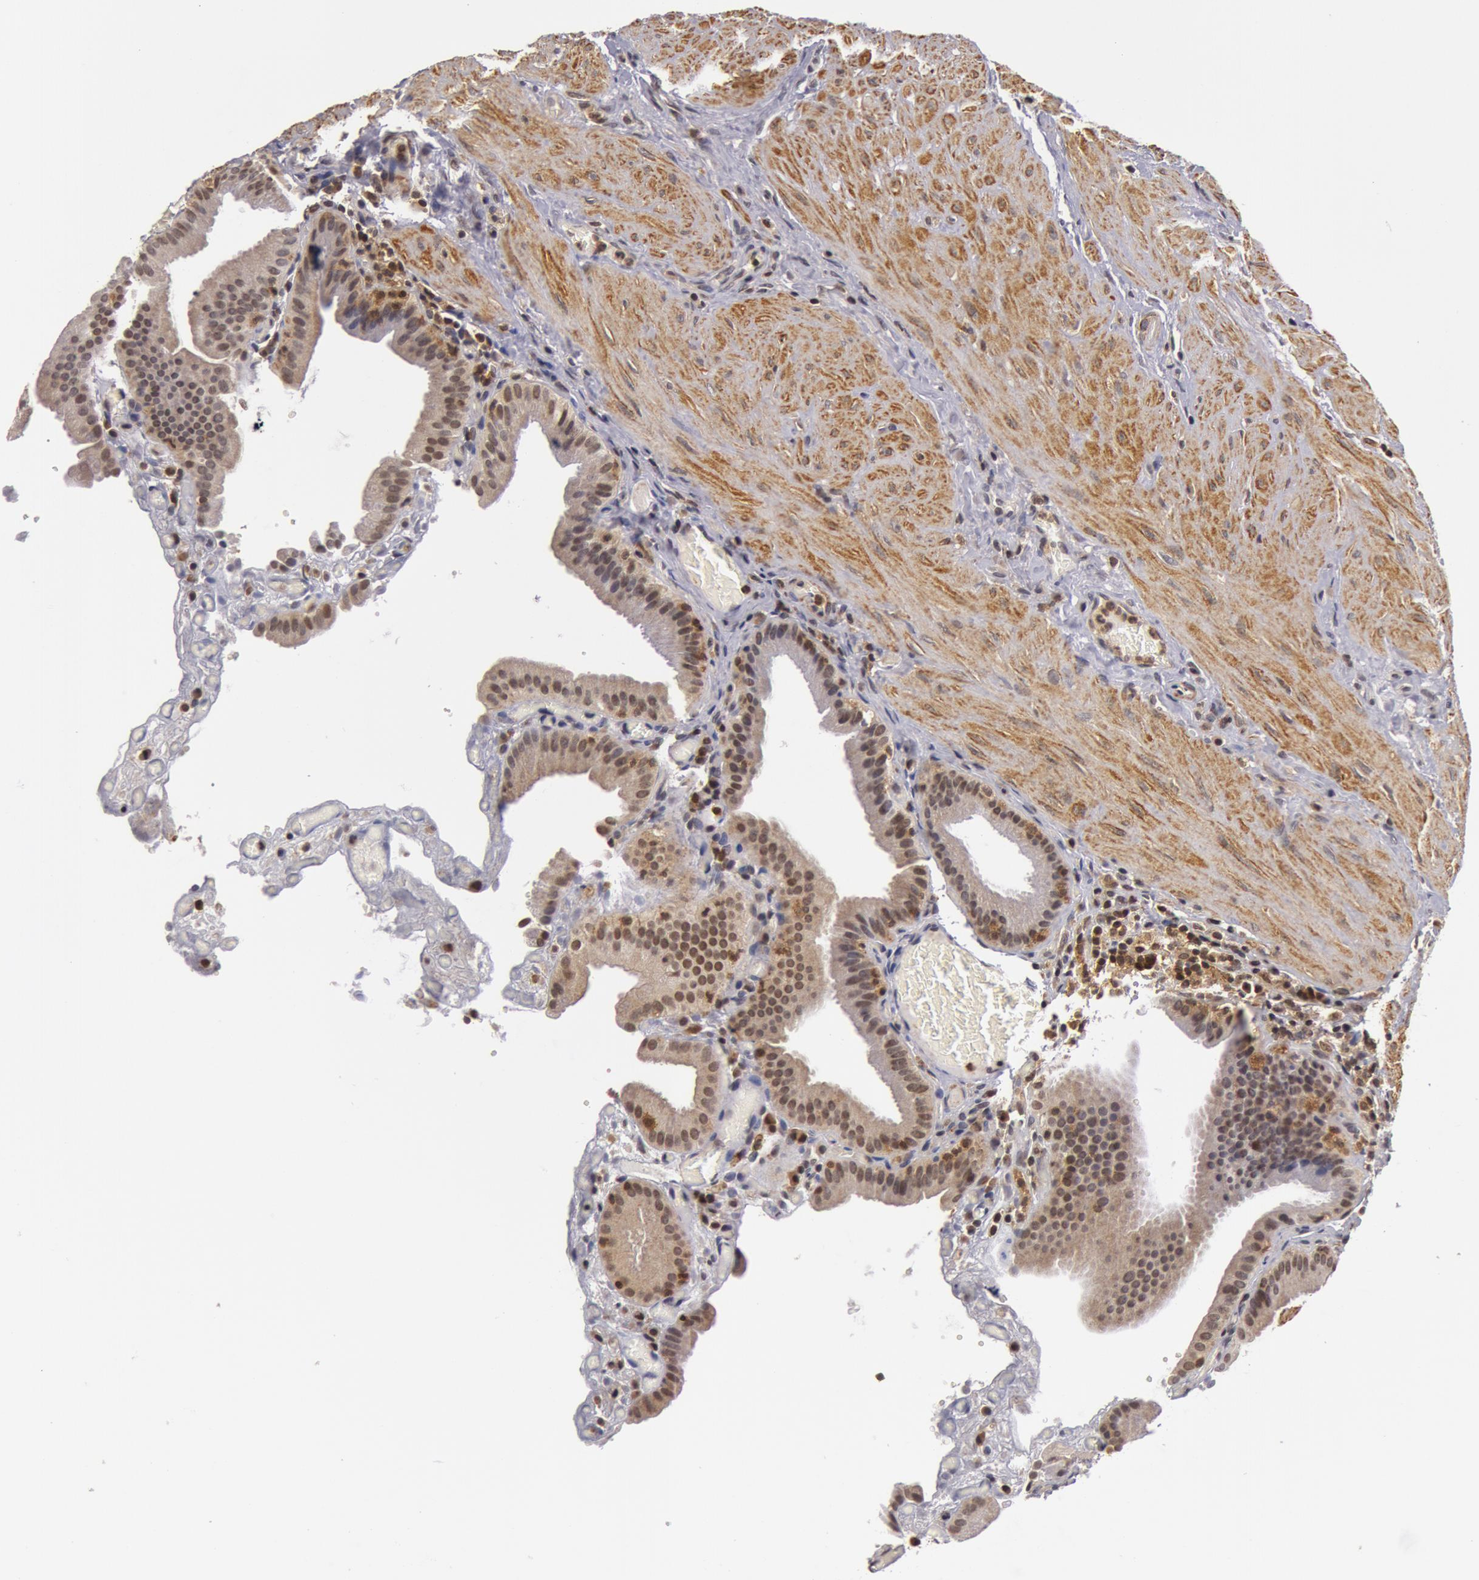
{"staining": {"intensity": "weak", "quantity": ">75%", "location": "nuclear"}, "tissue": "gallbladder", "cell_type": "Glandular cells", "image_type": "normal", "snomed": [{"axis": "morphology", "description": "Normal tissue, NOS"}, {"axis": "topography", "description": "Gallbladder"}], "caption": "Weak nuclear expression for a protein is identified in approximately >75% of glandular cells of benign gallbladder using immunohistochemistry (IHC).", "gene": "ZNF350", "patient": {"sex": "female", "age": 75}}